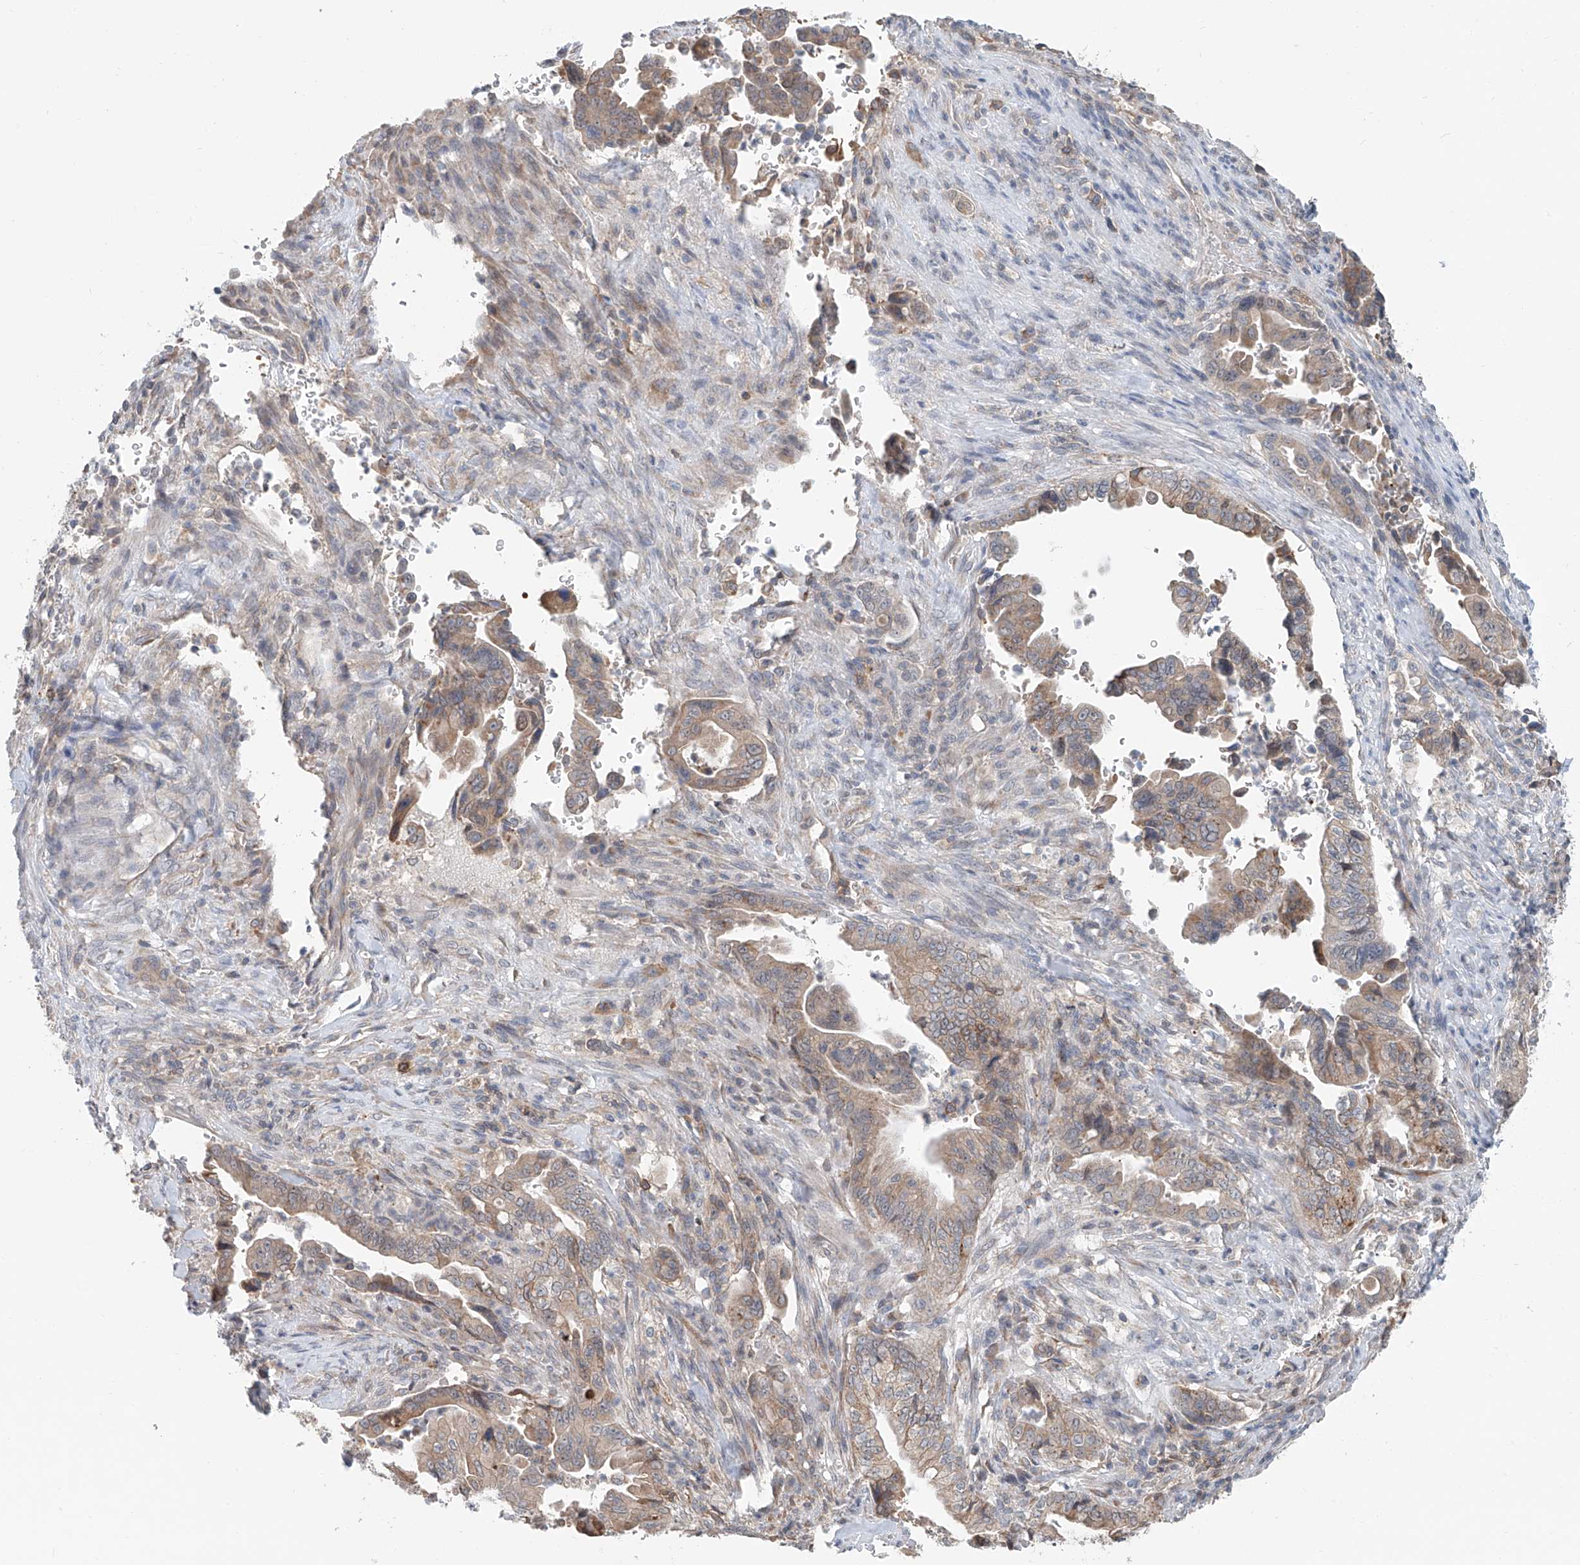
{"staining": {"intensity": "weak", "quantity": ">75%", "location": "cytoplasmic/membranous"}, "tissue": "pancreatic cancer", "cell_type": "Tumor cells", "image_type": "cancer", "snomed": [{"axis": "morphology", "description": "Adenocarcinoma, NOS"}, {"axis": "topography", "description": "Pancreas"}], "caption": "Protein staining of pancreatic cancer tissue reveals weak cytoplasmic/membranous staining in about >75% of tumor cells. (Stains: DAB in brown, nuclei in blue, Microscopy: brightfield microscopy at high magnification).", "gene": "KCNK10", "patient": {"sex": "male", "age": 70}}